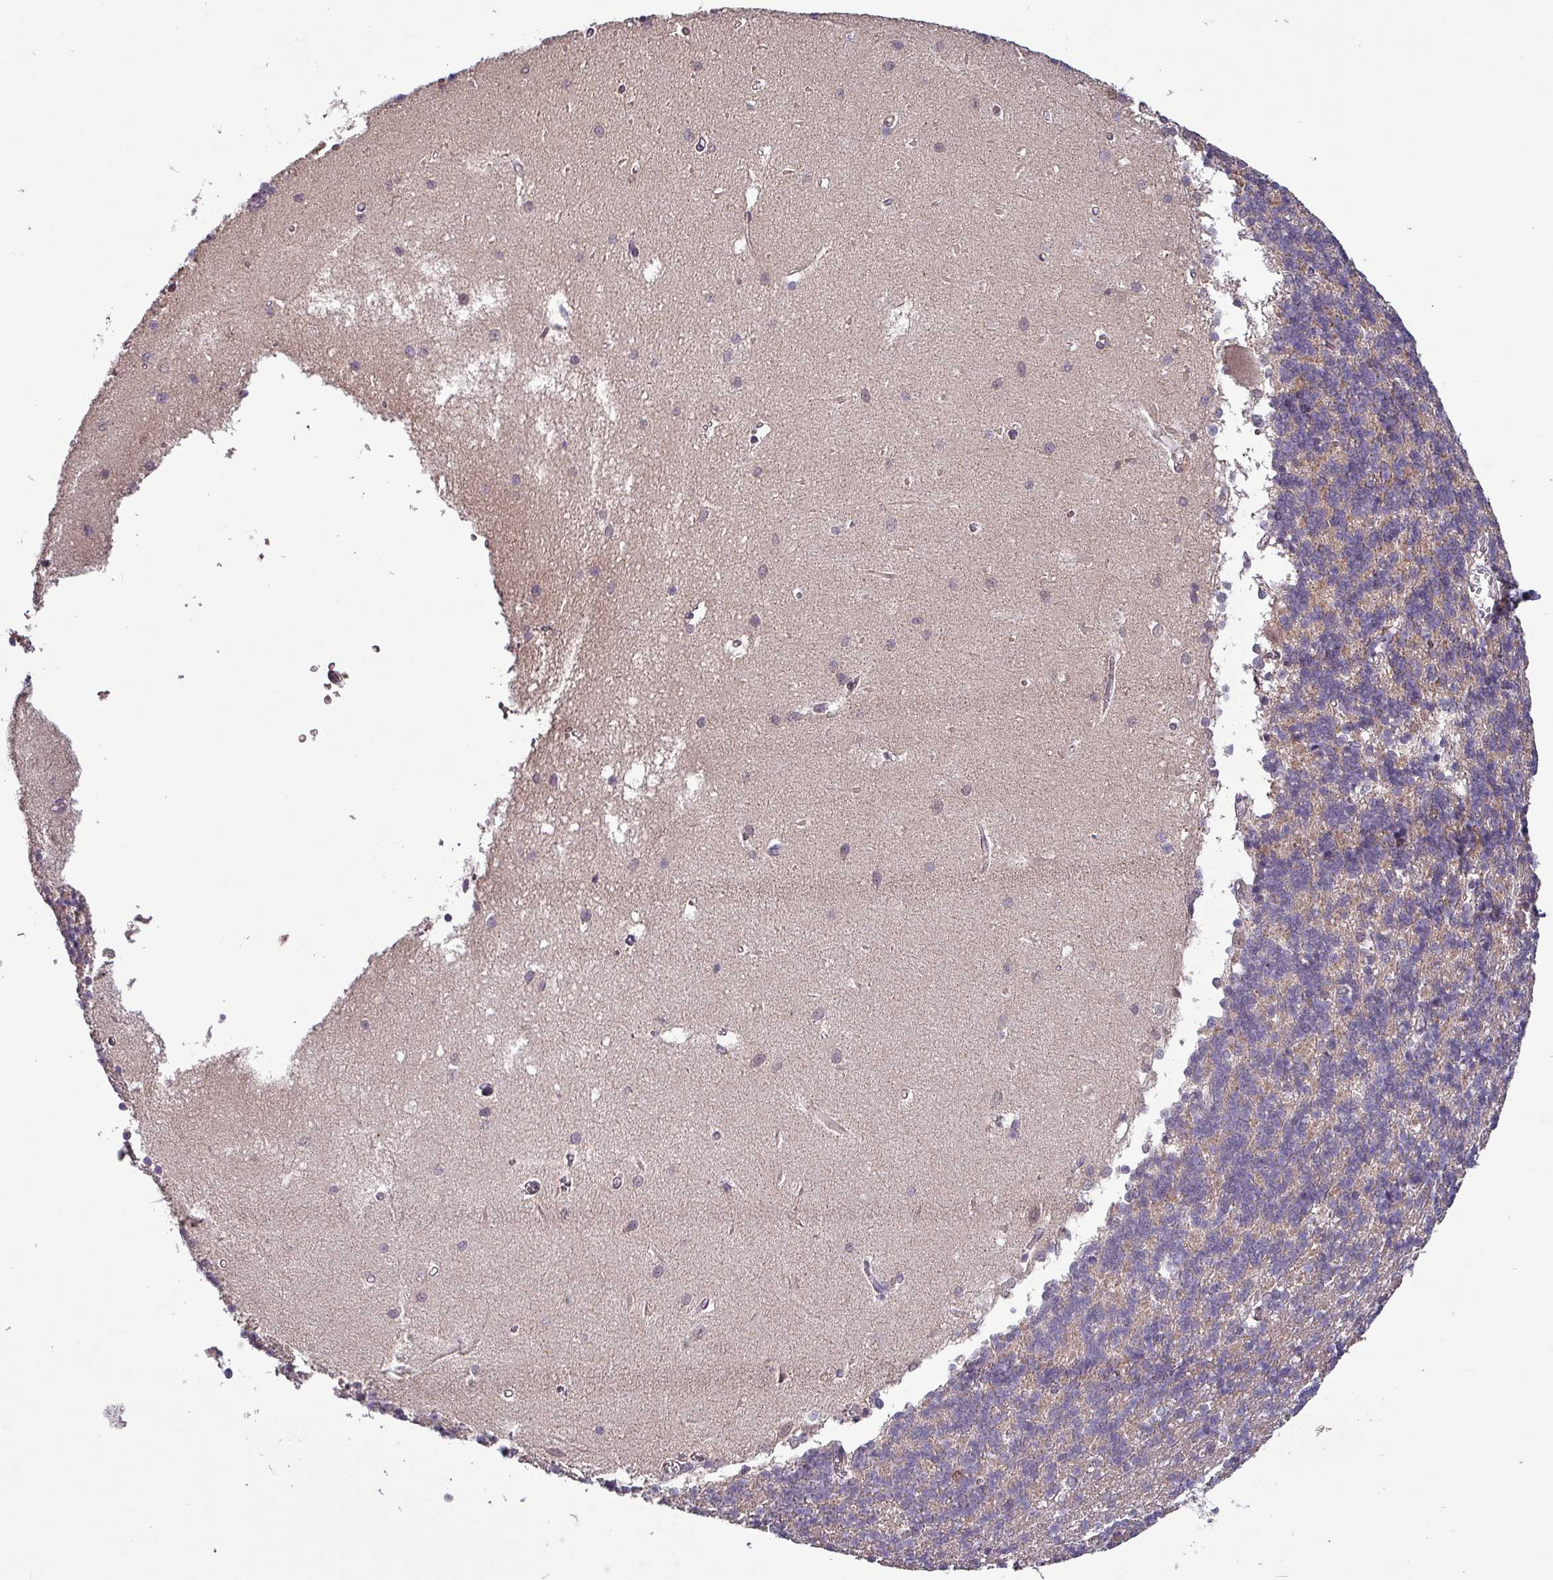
{"staining": {"intensity": "negative", "quantity": "none", "location": "none"}, "tissue": "cerebellum", "cell_type": "Cells in granular layer", "image_type": "normal", "snomed": [{"axis": "morphology", "description": "Normal tissue, NOS"}, {"axis": "topography", "description": "Cerebellum"}], "caption": "There is no significant positivity in cells in granular layer of cerebellum. (Stains: DAB immunohistochemistry (IHC) with hematoxylin counter stain, Microscopy: brightfield microscopy at high magnification).", "gene": "TPRA1", "patient": {"sex": "male", "age": 37}}